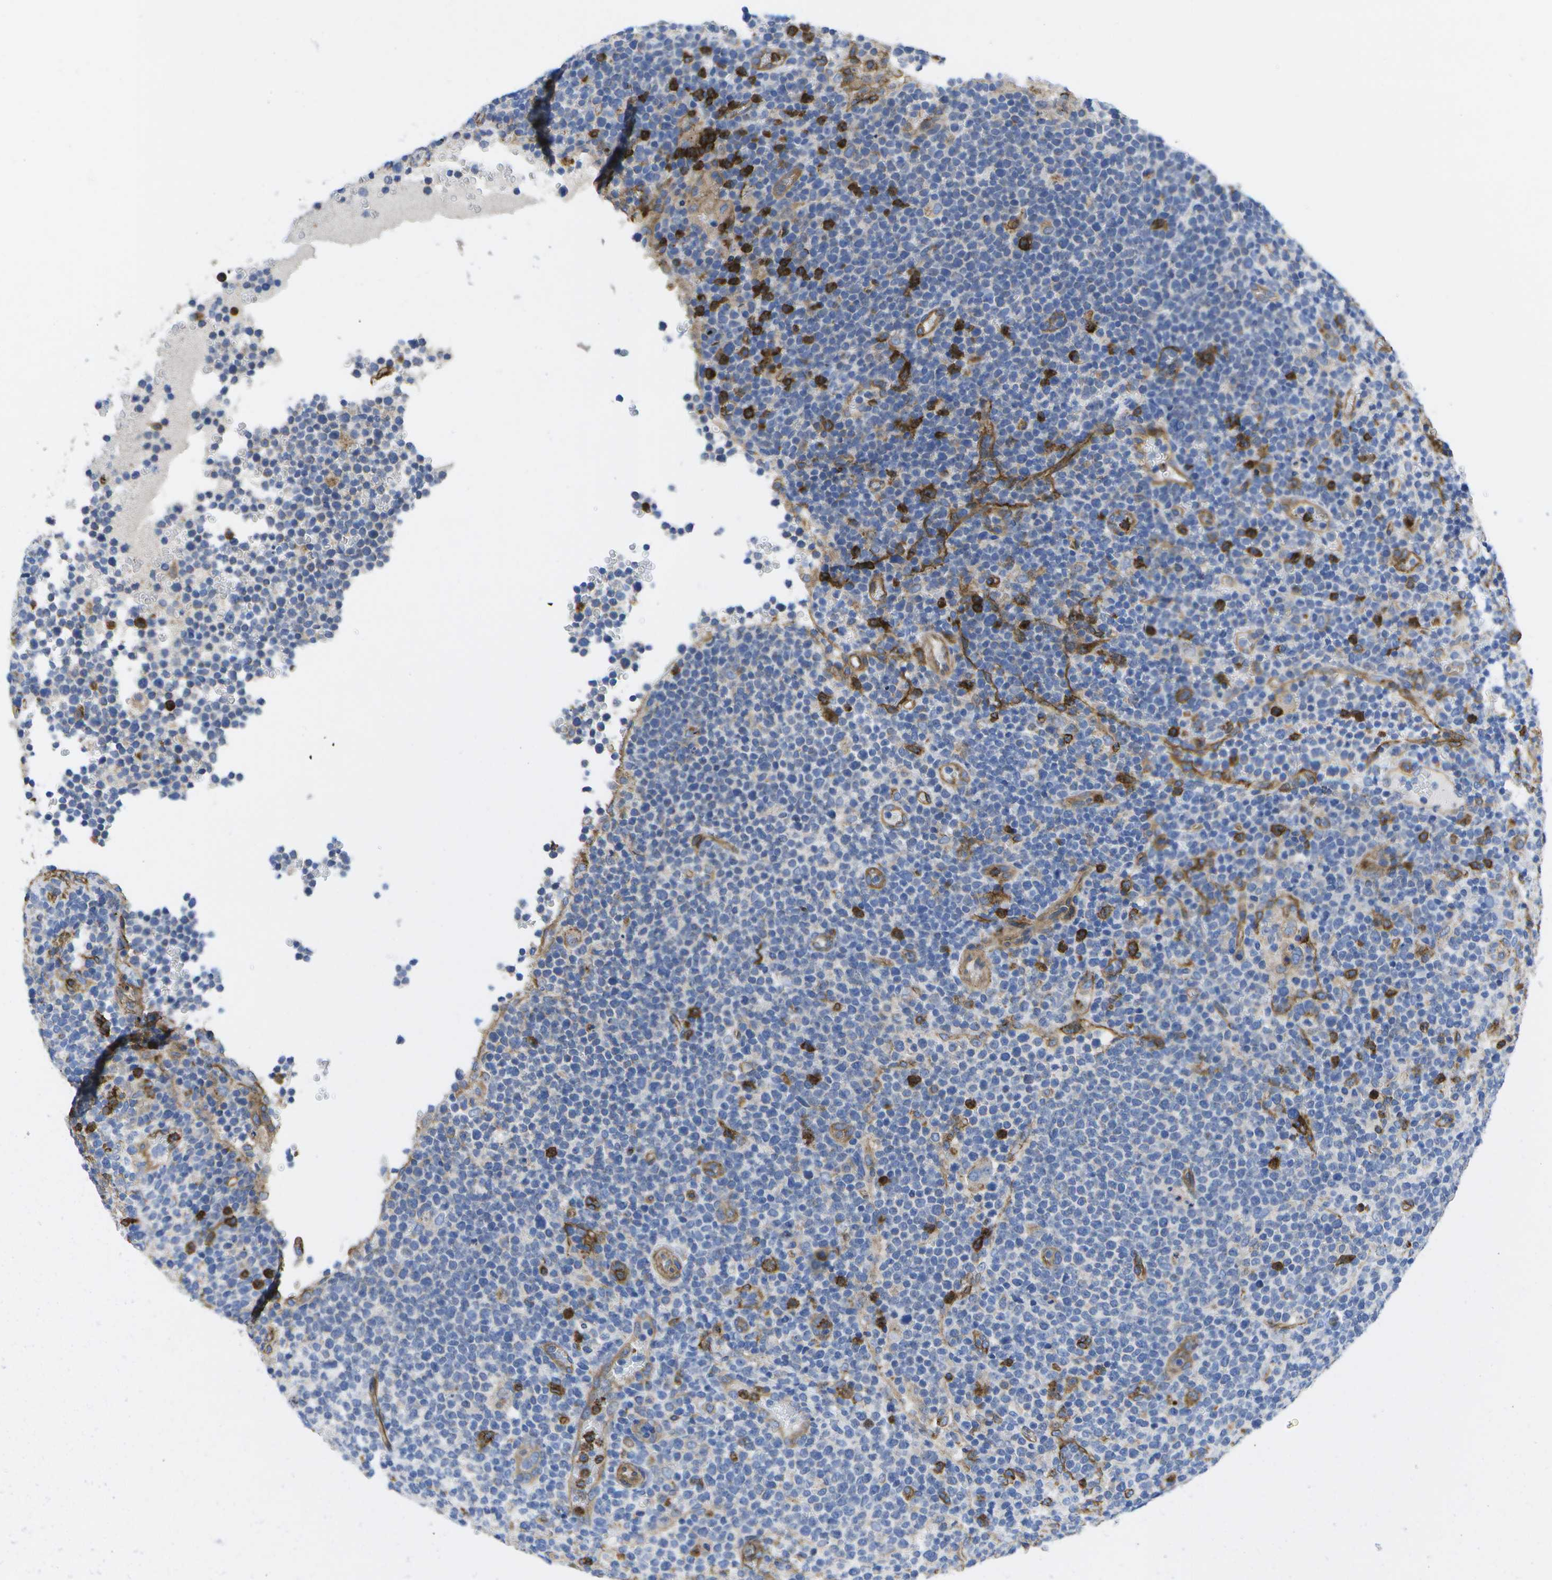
{"staining": {"intensity": "negative", "quantity": "none", "location": "none"}, "tissue": "lymphoma", "cell_type": "Tumor cells", "image_type": "cancer", "snomed": [{"axis": "morphology", "description": "Malignant lymphoma, non-Hodgkin's type, High grade"}, {"axis": "topography", "description": "Lymph node"}], "caption": "The immunohistochemistry photomicrograph has no significant positivity in tumor cells of high-grade malignant lymphoma, non-Hodgkin's type tissue. (DAB (3,3'-diaminobenzidine) IHC with hematoxylin counter stain).", "gene": "DYSF", "patient": {"sex": "male", "age": 61}}